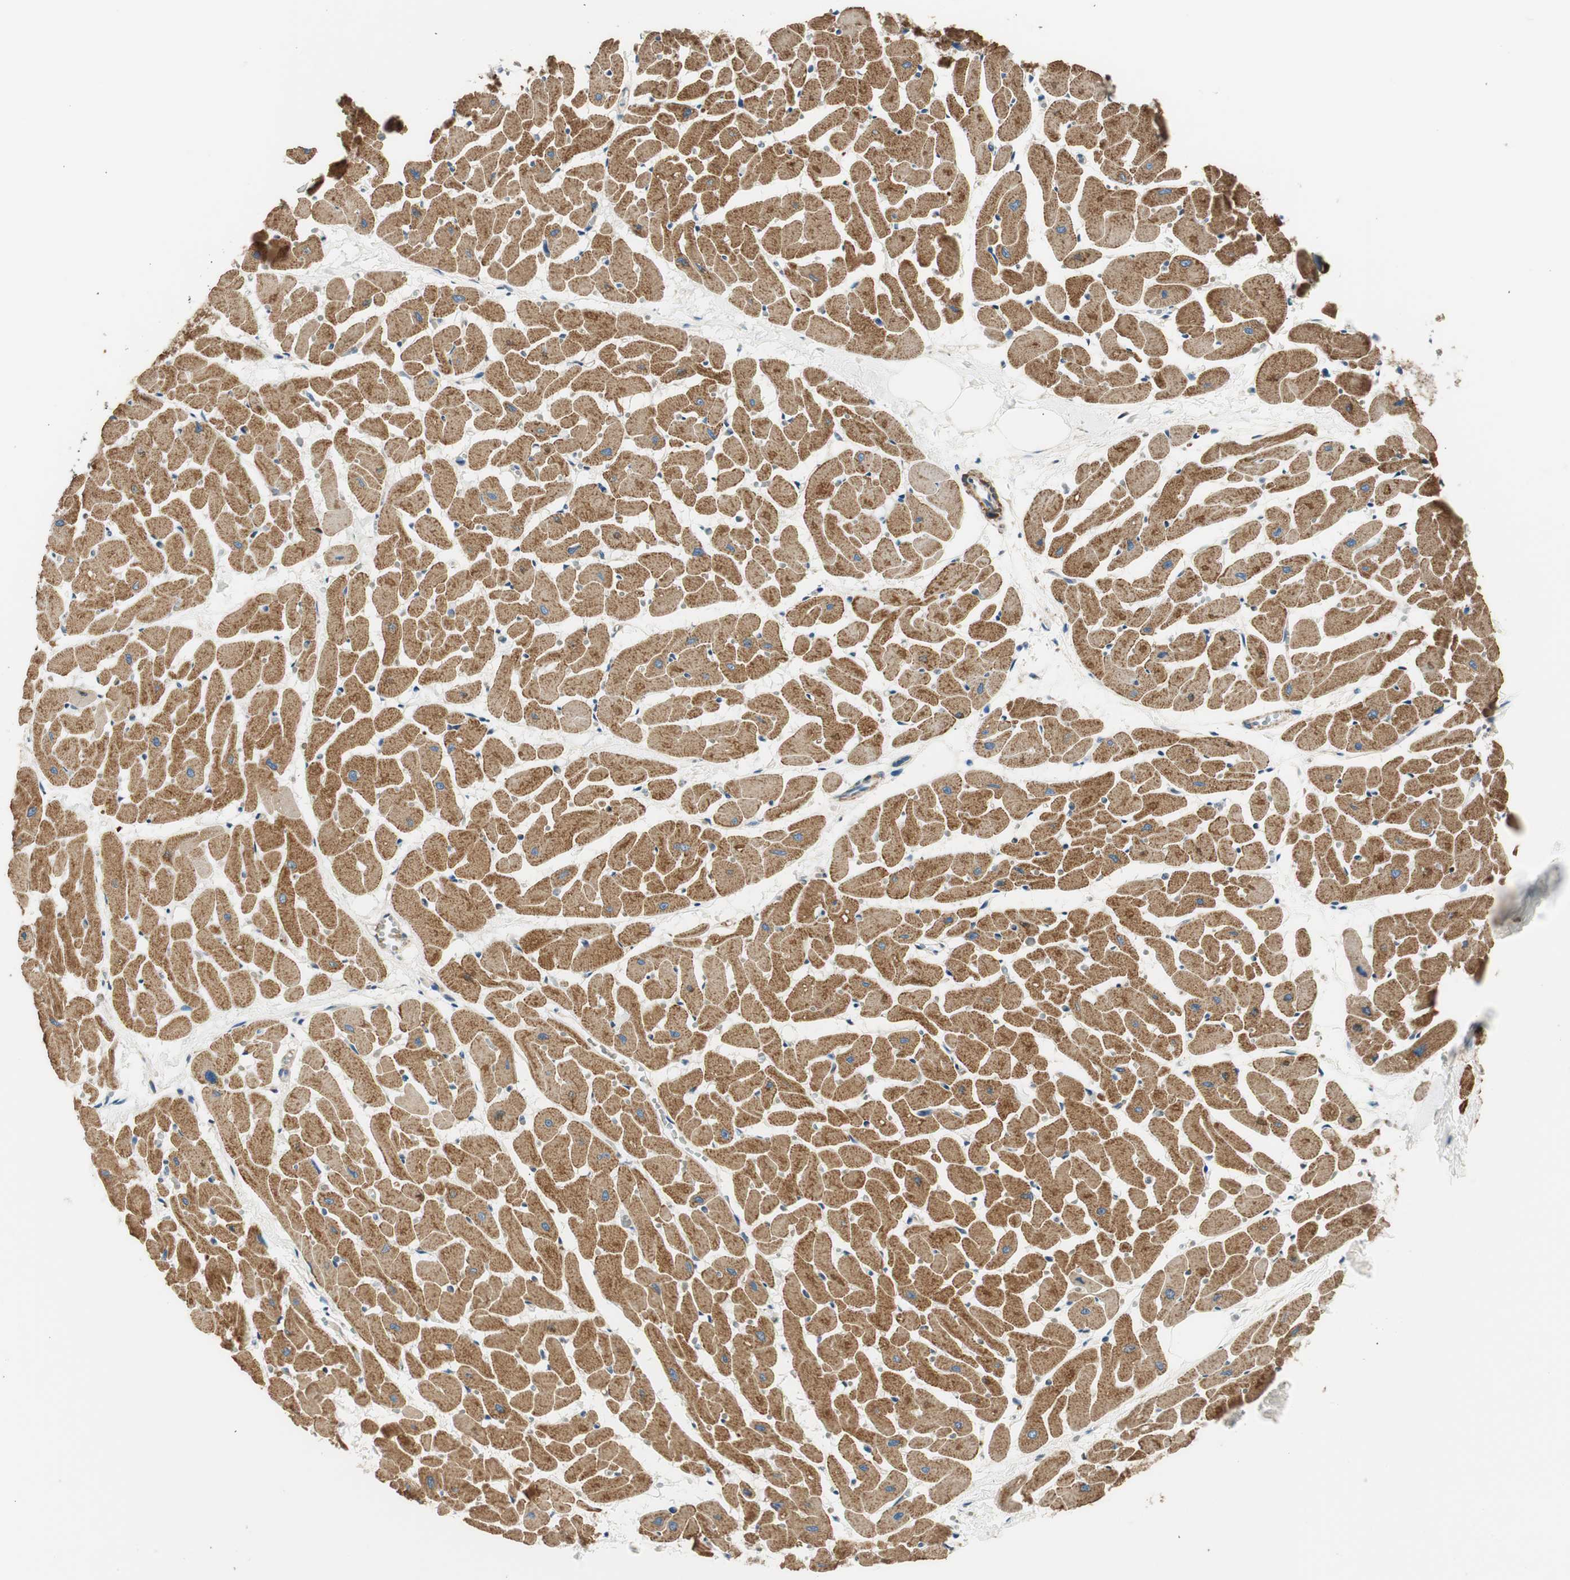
{"staining": {"intensity": "moderate", "quantity": ">75%", "location": "cytoplasmic/membranous"}, "tissue": "heart muscle", "cell_type": "Cardiomyocytes", "image_type": "normal", "snomed": [{"axis": "morphology", "description": "Normal tissue, NOS"}, {"axis": "topography", "description": "Heart"}], "caption": "A brown stain highlights moderate cytoplasmic/membranous positivity of a protein in cardiomyocytes of normal heart muscle. (brown staining indicates protein expression, while blue staining denotes nuclei).", "gene": "RORB", "patient": {"sex": "female", "age": 19}}